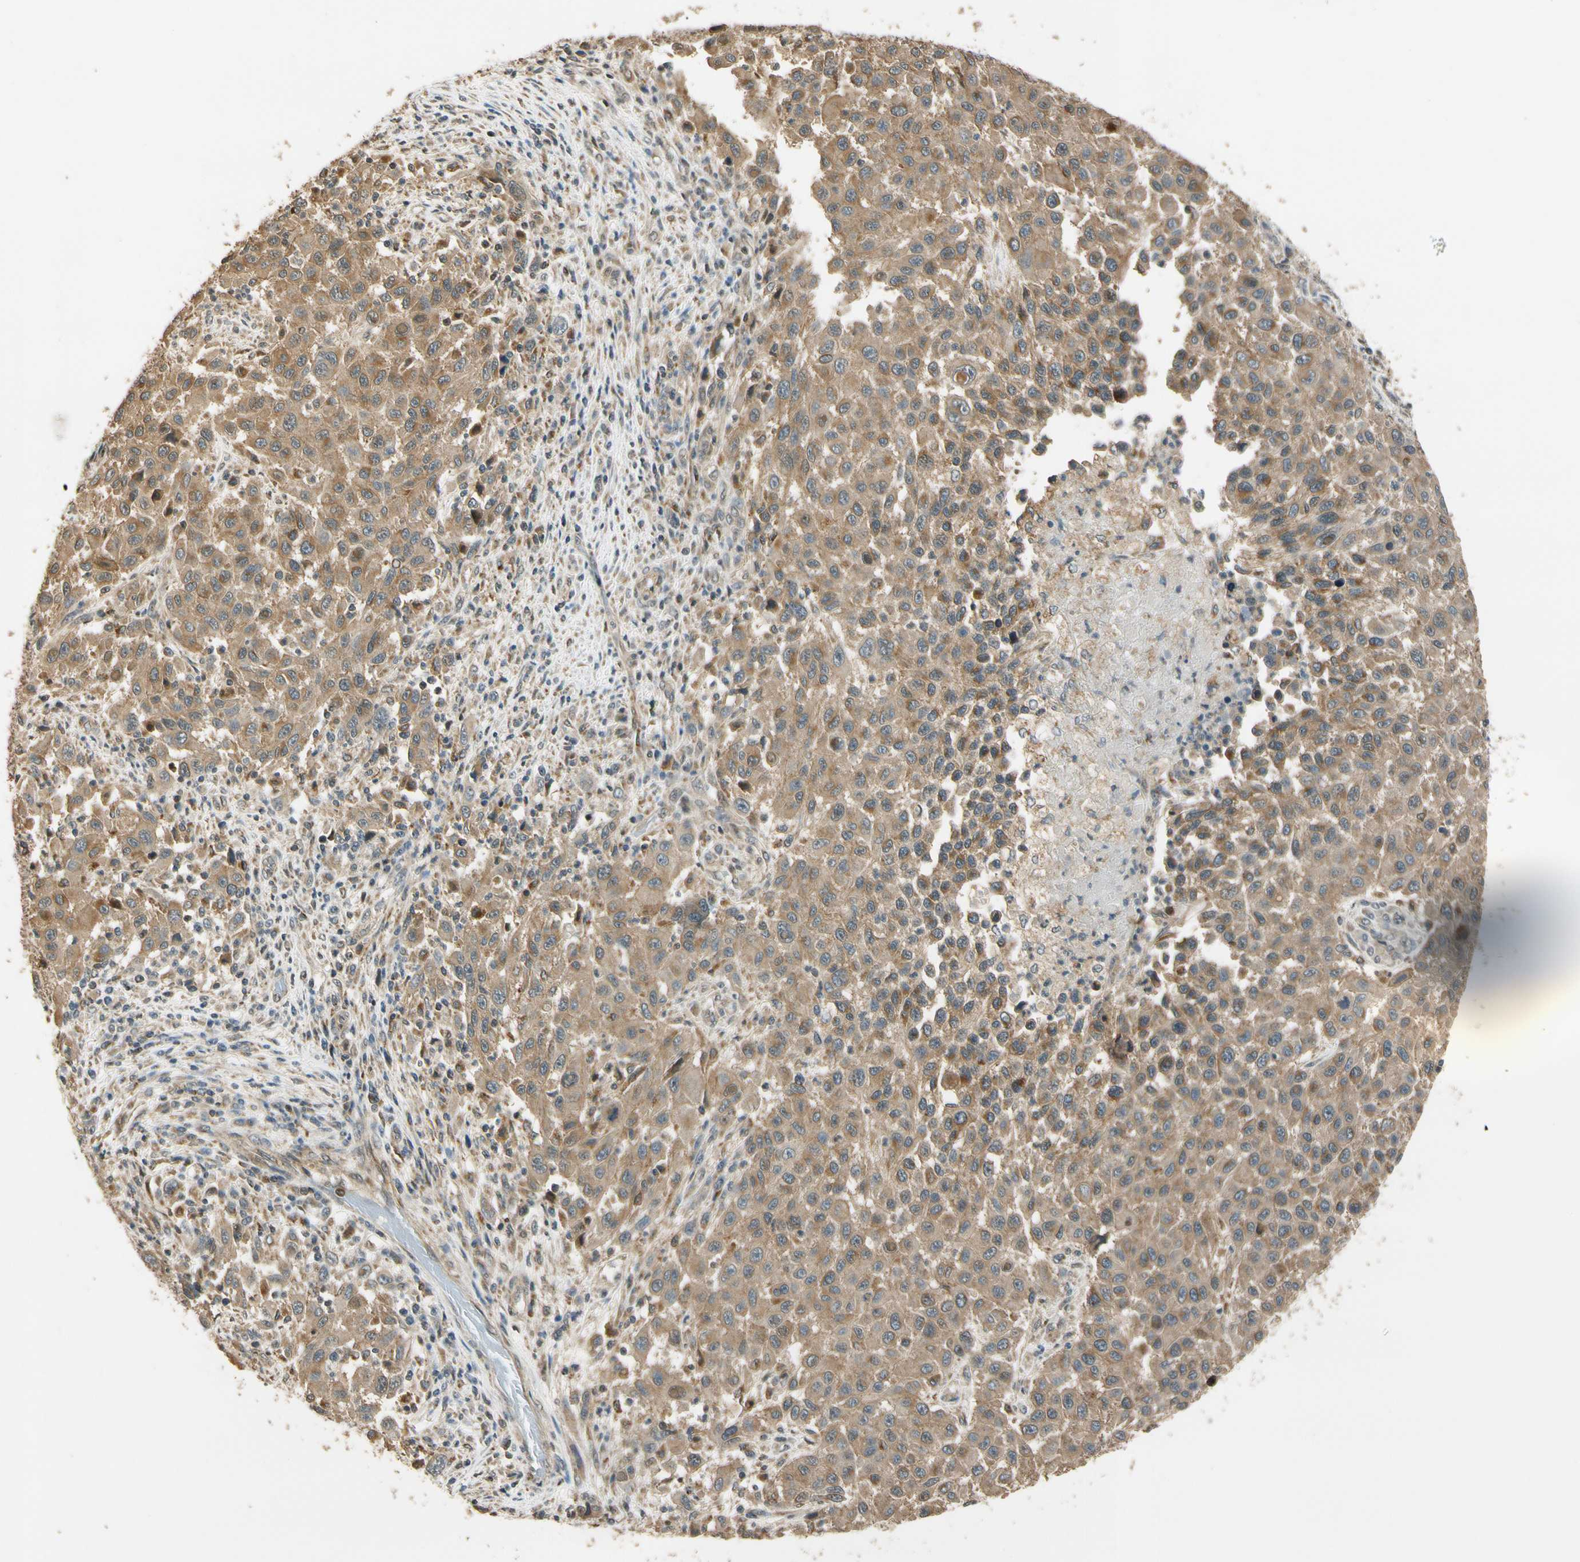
{"staining": {"intensity": "moderate", "quantity": ">75%", "location": "cytoplasmic/membranous"}, "tissue": "melanoma", "cell_type": "Tumor cells", "image_type": "cancer", "snomed": [{"axis": "morphology", "description": "Malignant melanoma, Metastatic site"}, {"axis": "topography", "description": "Lymph node"}], "caption": "Human melanoma stained for a protein (brown) shows moderate cytoplasmic/membranous positive positivity in about >75% of tumor cells.", "gene": "LAMTOR1", "patient": {"sex": "male", "age": 61}}